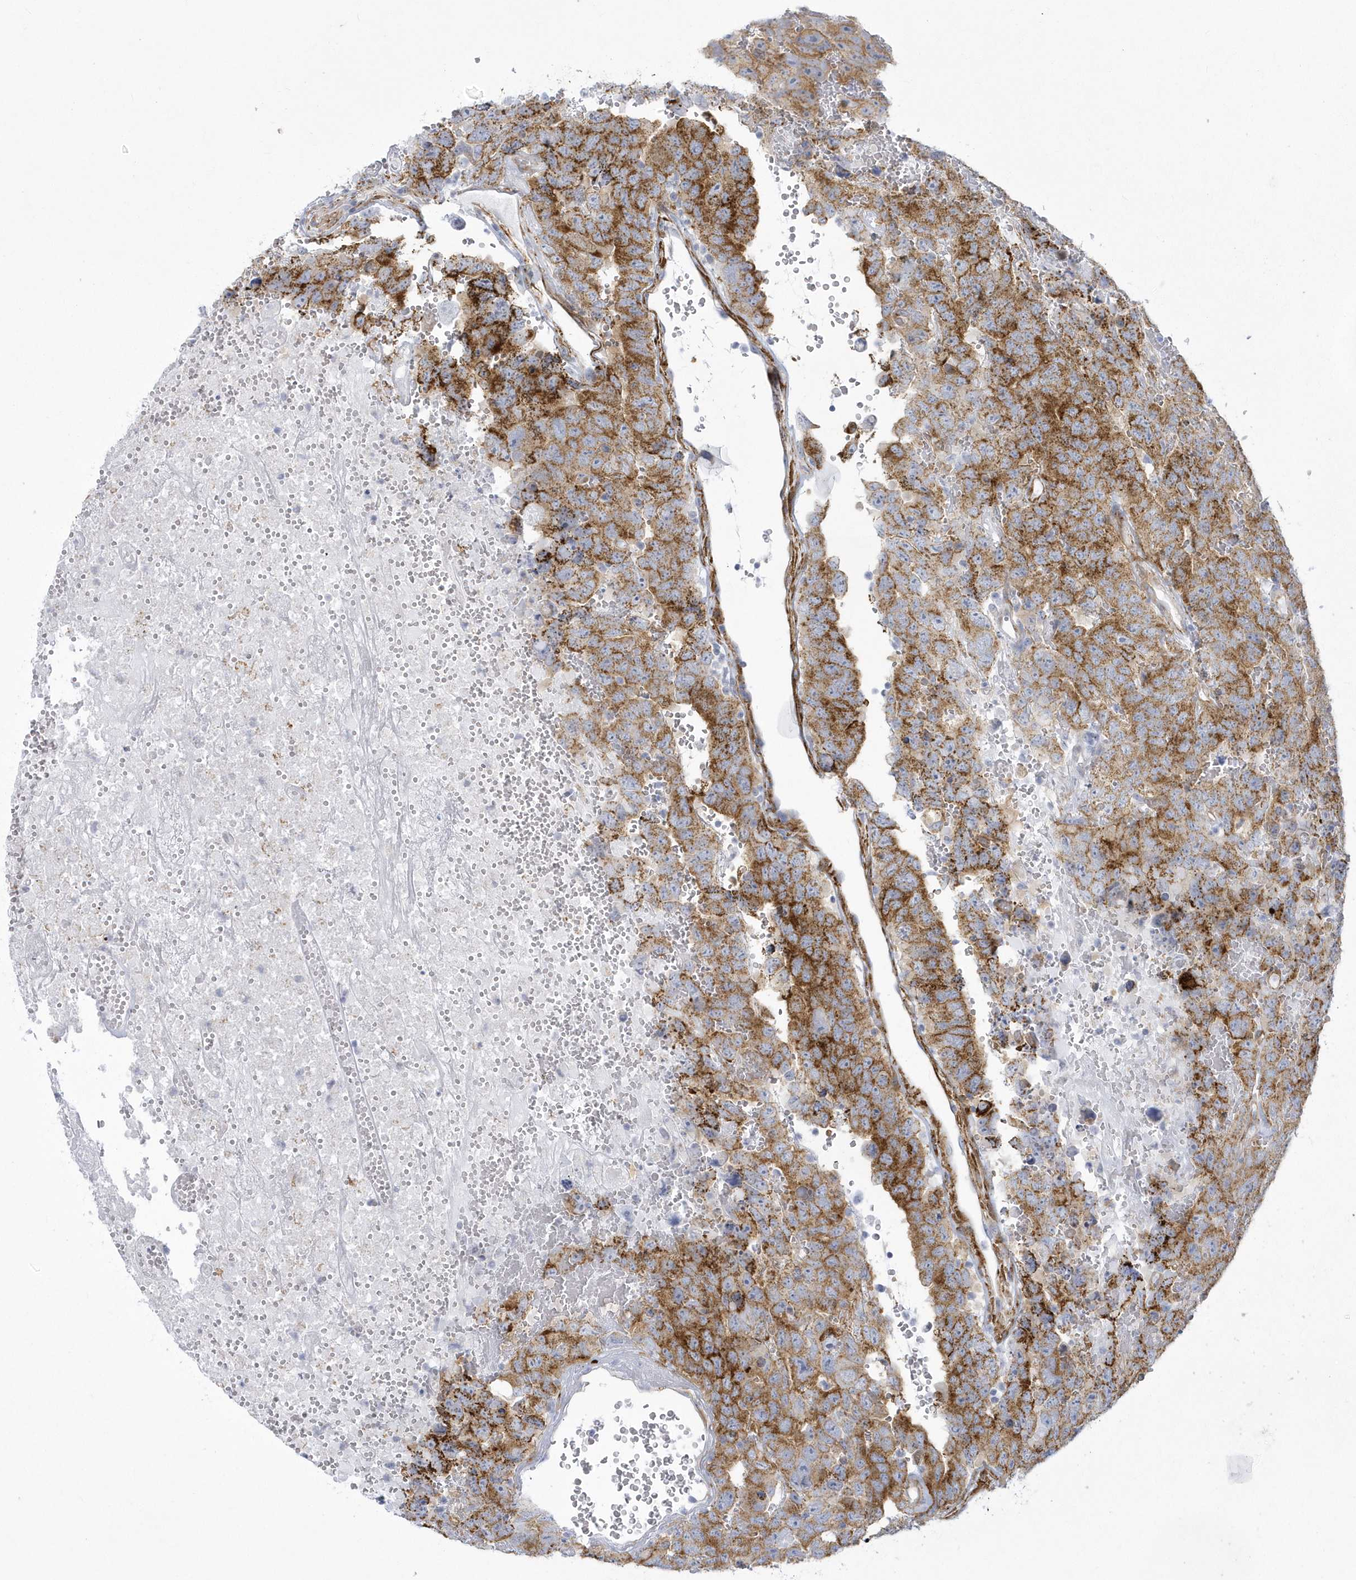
{"staining": {"intensity": "strong", "quantity": "25%-75%", "location": "cytoplasmic/membranous"}, "tissue": "testis cancer", "cell_type": "Tumor cells", "image_type": "cancer", "snomed": [{"axis": "morphology", "description": "Carcinoma, Embryonal, NOS"}, {"axis": "topography", "description": "Testis"}], "caption": "Testis embryonal carcinoma tissue shows strong cytoplasmic/membranous expression in about 25%-75% of tumor cells Immunohistochemistry (ihc) stains the protein of interest in brown and the nuclei are stained blue.", "gene": "WDR27", "patient": {"sex": "male", "age": 45}}